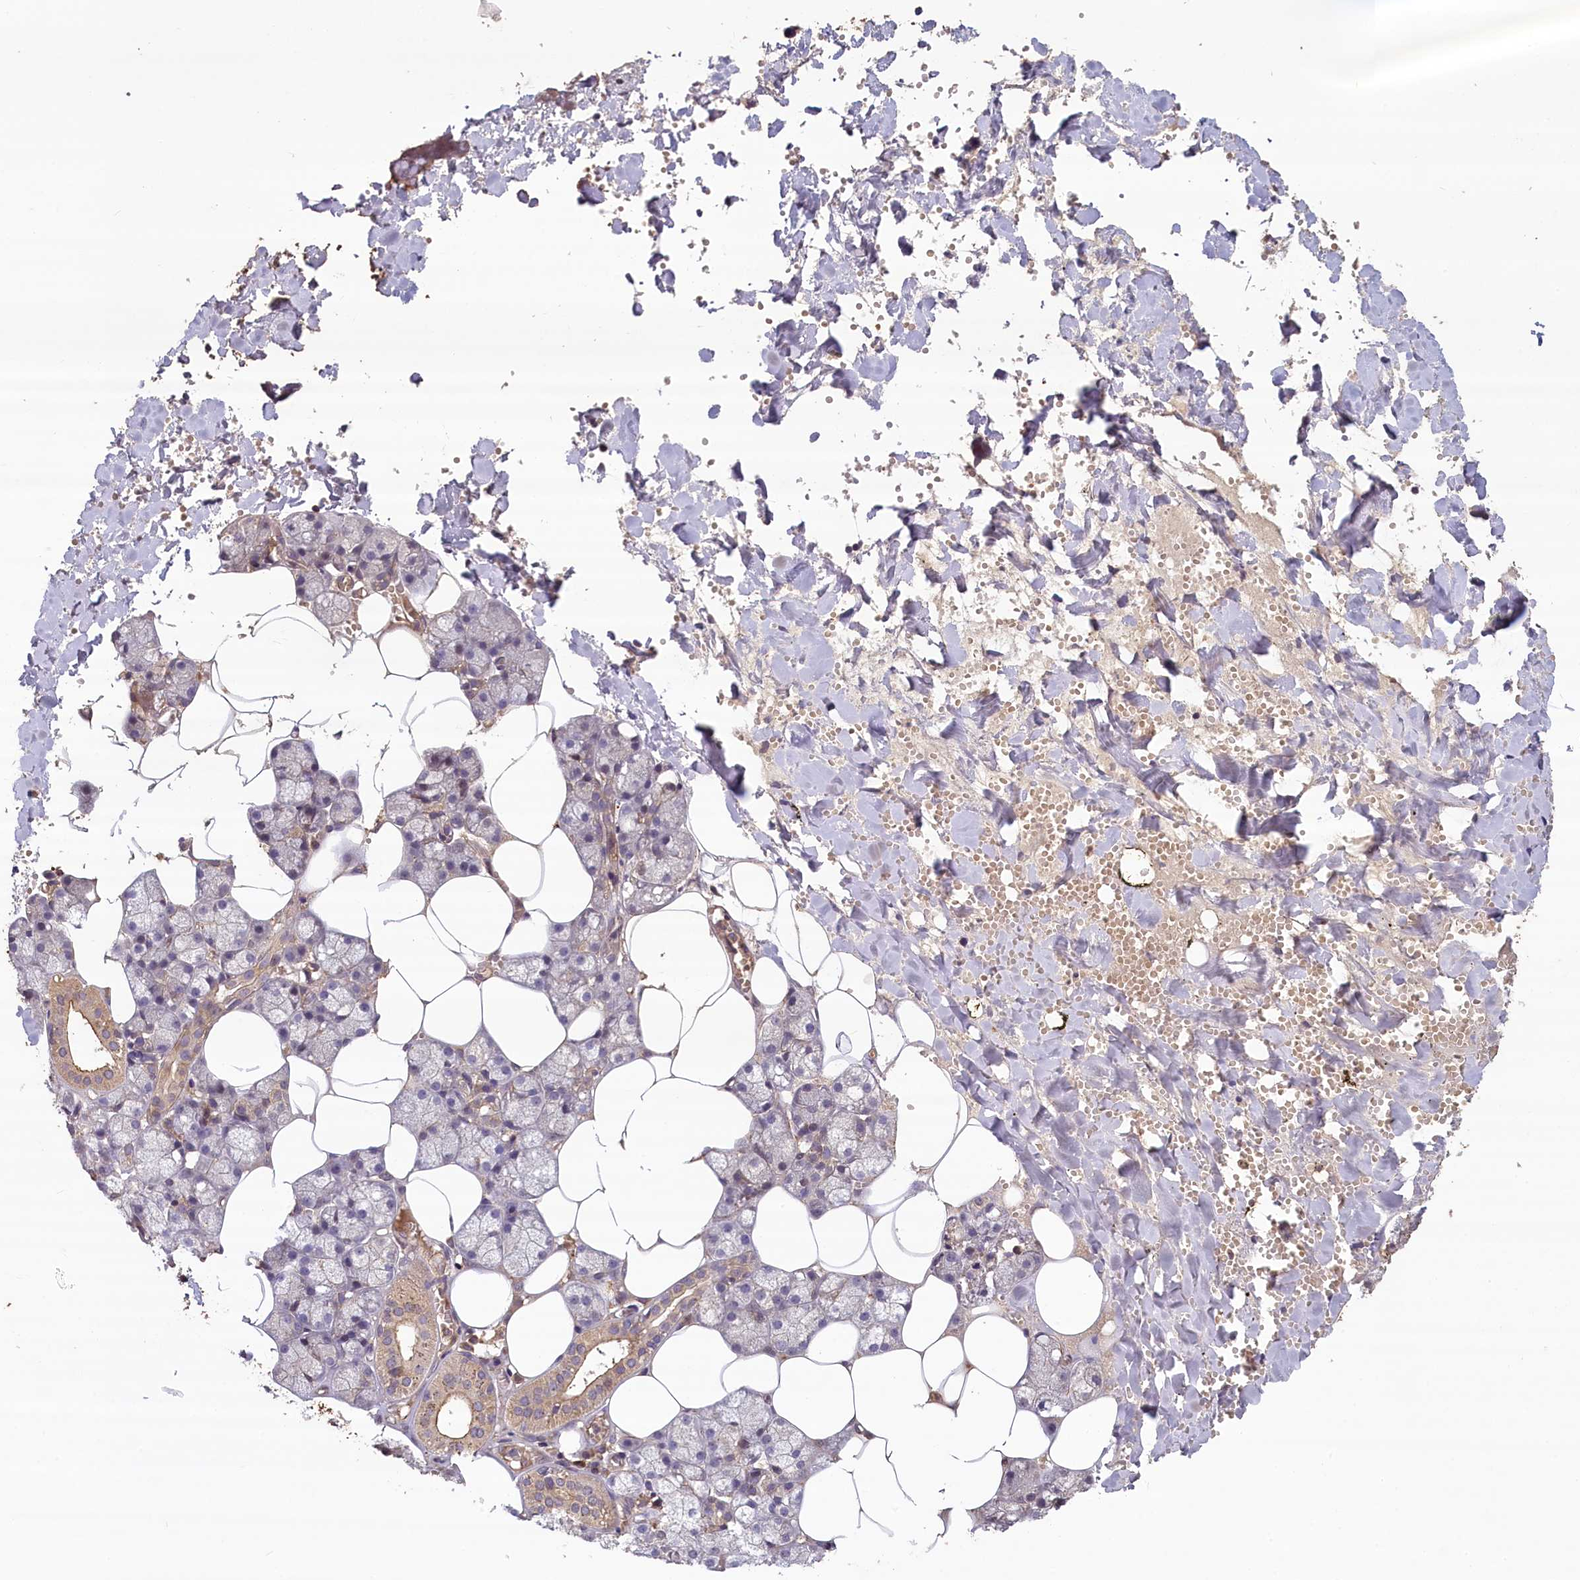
{"staining": {"intensity": "moderate", "quantity": "25%-75%", "location": "cytoplasmic/membranous"}, "tissue": "salivary gland", "cell_type": "Glandular cells", "image_type": "normal", "snomed": [{"axis": "morphology", "description": "Normal tissue, NOS"}, {"axis": "topography", "description": "Salivary gland"}], "caption": "This photomicrograph reveals unremarkable salivary gland stained with IHC to label a protein in brown. The cytoplasmic/membranous of glandular cells show moderate positivity for the protein. Nuclei are counter-stained blue.", "gene": "NUDT6", "patient": {"sex": "male", "age": 62}}